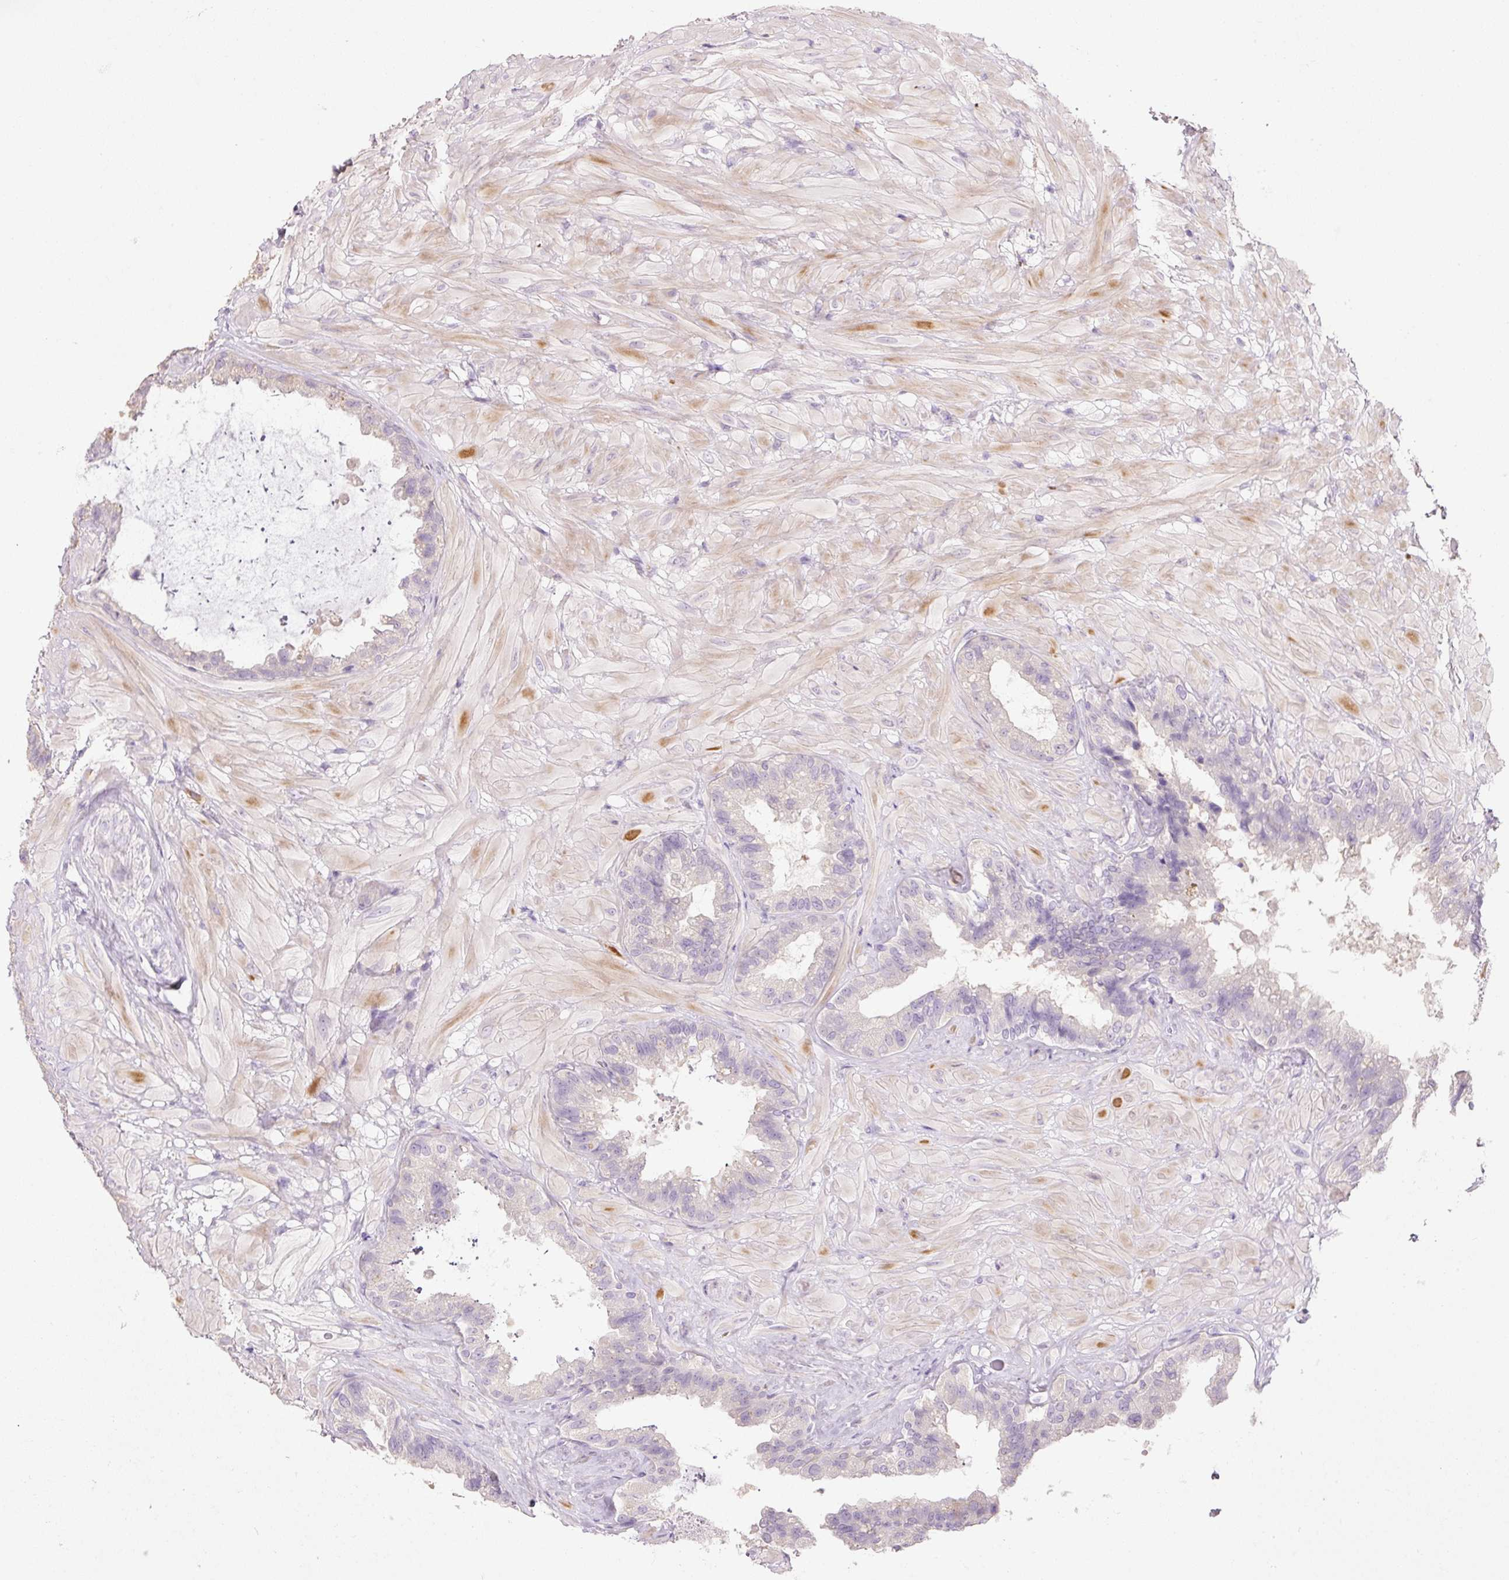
{"staining": {"intensity": "weak", "quantity": "<25%", "location": "cytoplasmic/membranous"}, "tissue": "seminal vesicle", "cell_type": "Glandular cells", "image_type": "normal", "snomed": [{"axis": "morphology", "description": "Normal tissue, NOS"}, {"axis": "topography", "description": "Seminal veicle"}, {"axis": "topography", "description": "Peripheral nerve tissue"}], "caption": "An immunohistochemistry photomicrograph of benign seminal vesicle is shown. There is no staining in glandular cells of seminal vesicle.", "gene": "HAX1", "patient": {"sex": "male", "age": 76}}